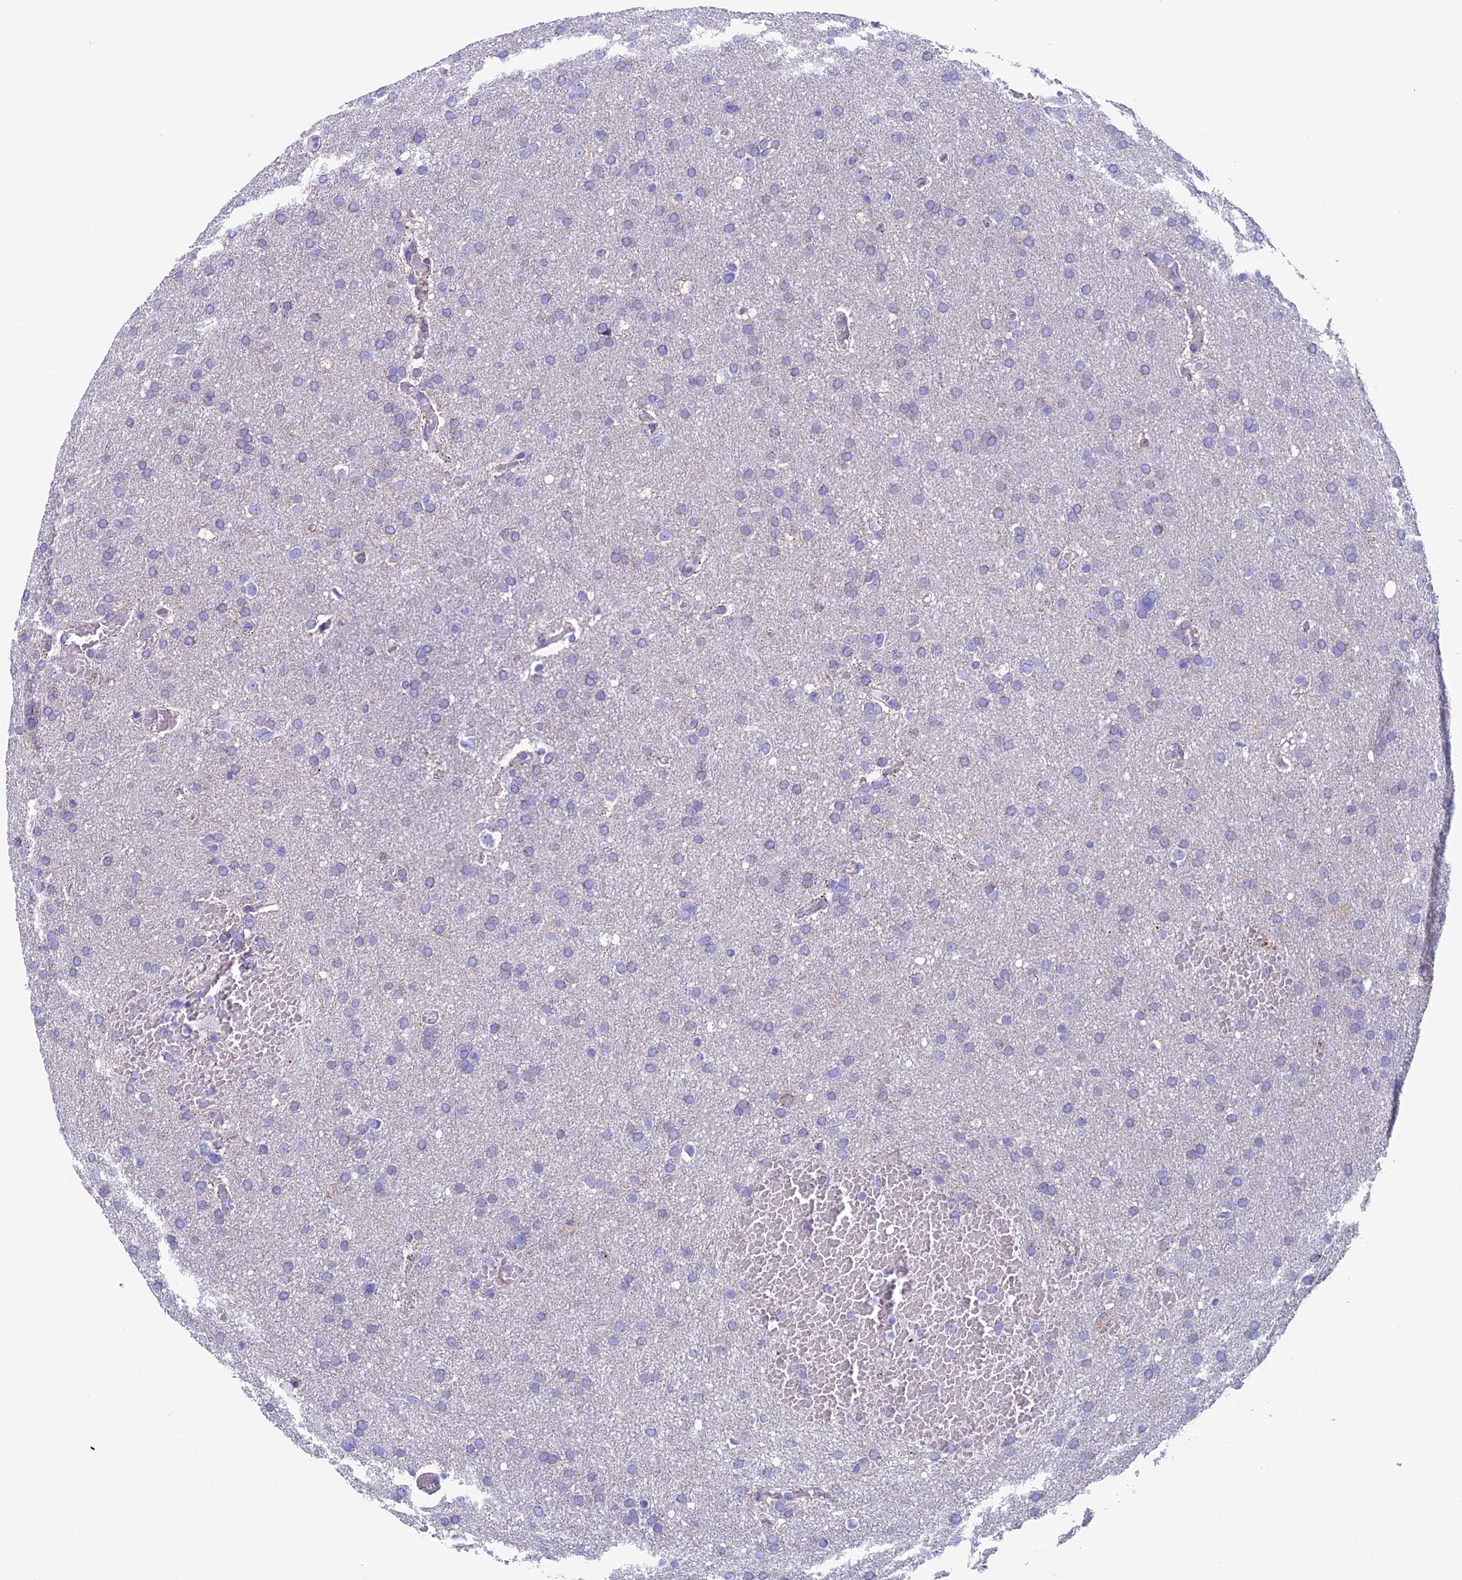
{"staining": {"intensity": "negative", "quantity": "none", "location": "none"}, "tissue": "glioma", "cell_type": "Tumor cells", "image_type": "cancer", "snomed": [{"axis": "morphology", "description": "Glioma, malignant, High grade"}, {"axis": "topography", "description": "Cerebral cortex"}], "caption": "High power microscopy micrograph of an immunohistochemistry (IHC) photomicrograph of malignant glioma (high-grade), revealing no significant expression in tumor cells.", "gene": "ZNF563", "patient": {"sex": "female", "age": 36}}